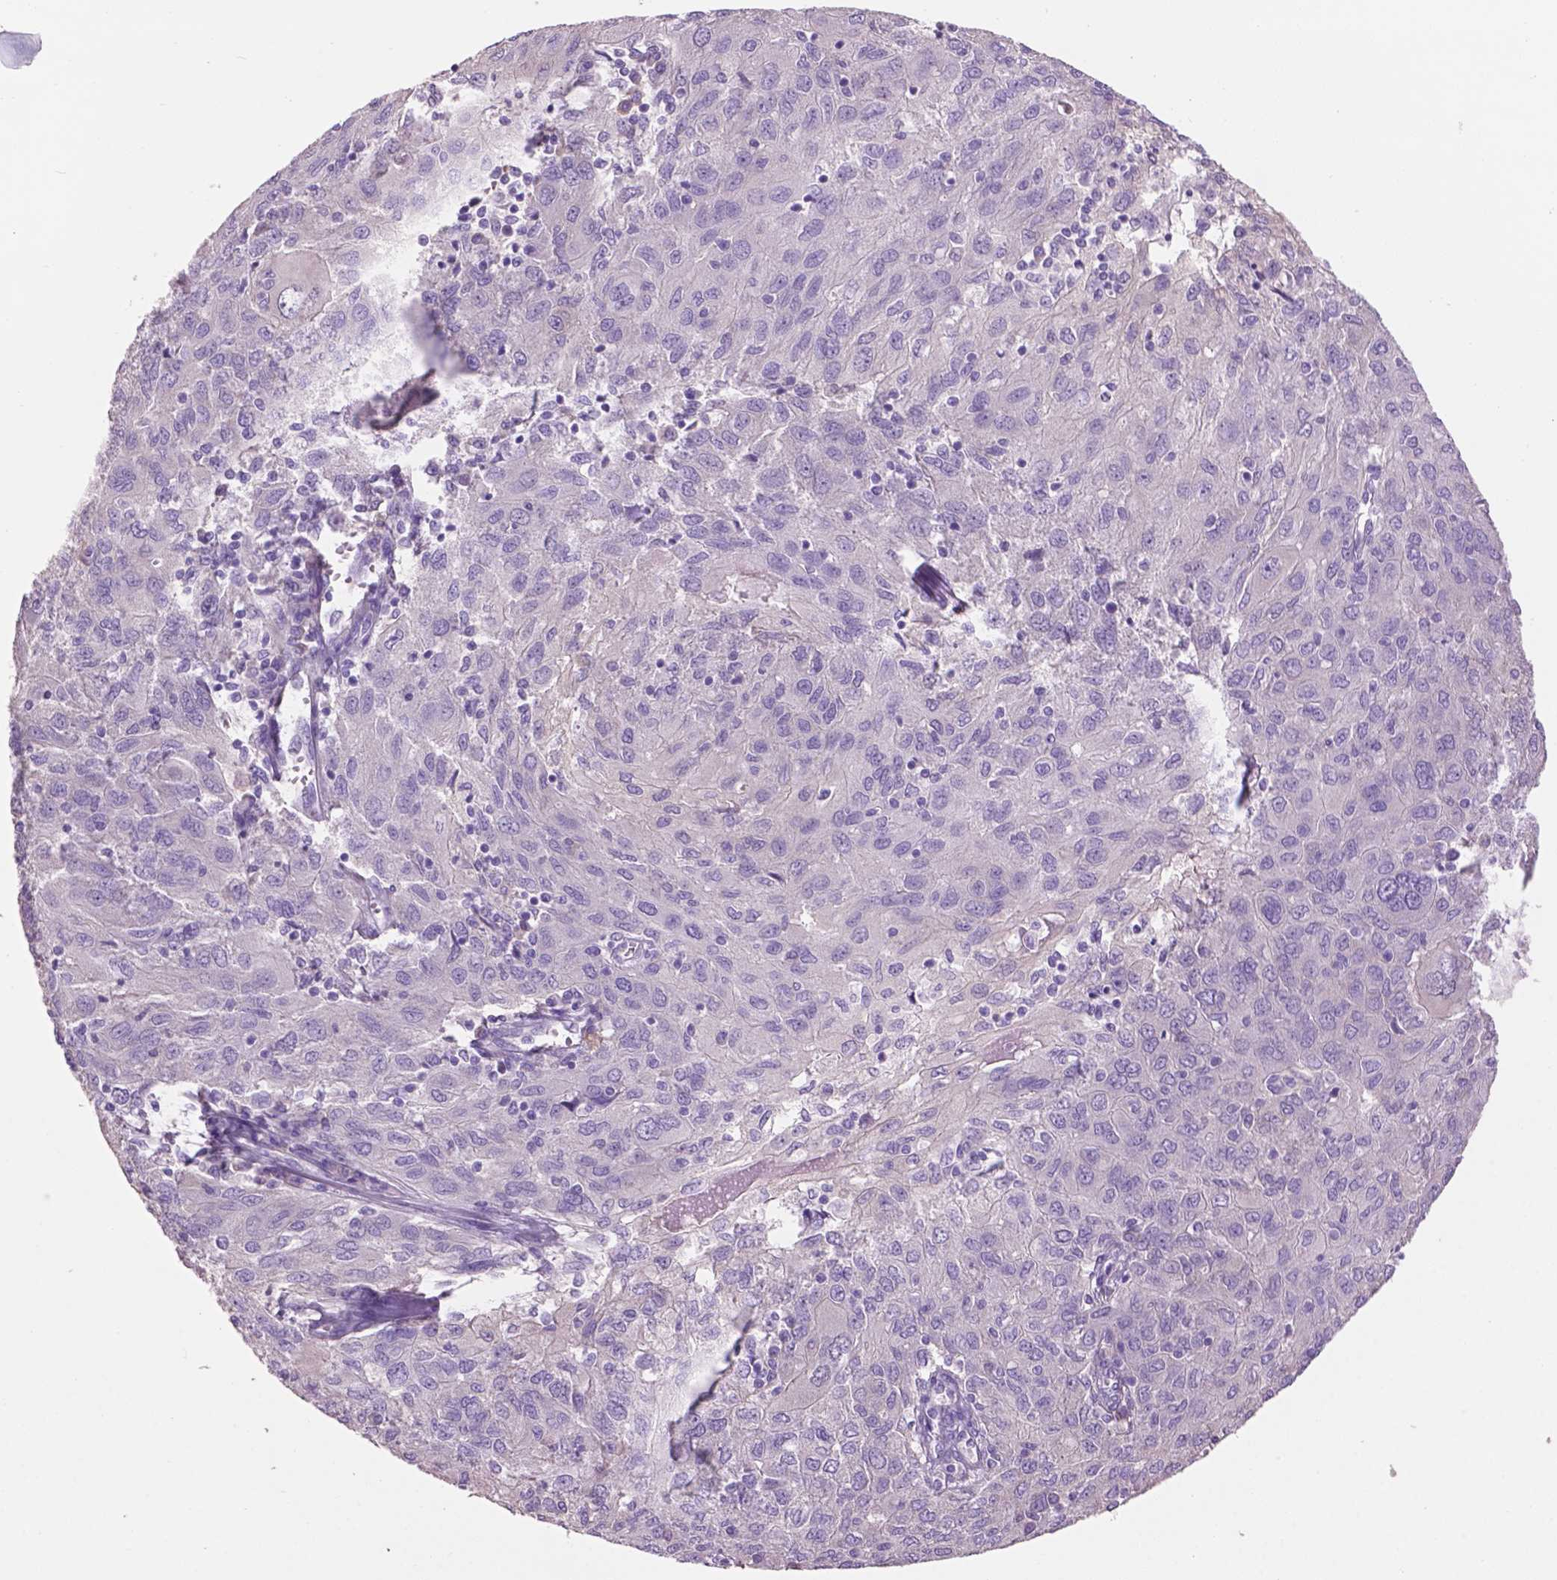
{"staining": {"intensity": "negative", "quantity": "none", "location": "none"}, "tissue": "ovarian cancer", "cell_type": "Tumor cells", "image_type": "cancer", "snomed": [{"axis": "morphology", "description": "Carcinoma, endometroid"}, {"axis": "topography", "description": "Ovary"}], "caption": "Immunohistochemistry (IHC) of human endometroid carcinoma (ovarian) exhibits no positivity in tumor cells. (Stains: DAB IHC with hematoxylin counter stain, Microscopy: brightfield microscopy at high magnification).", "gene": "CRYBA4", "patient": {"sex": "female", "age": 50}}